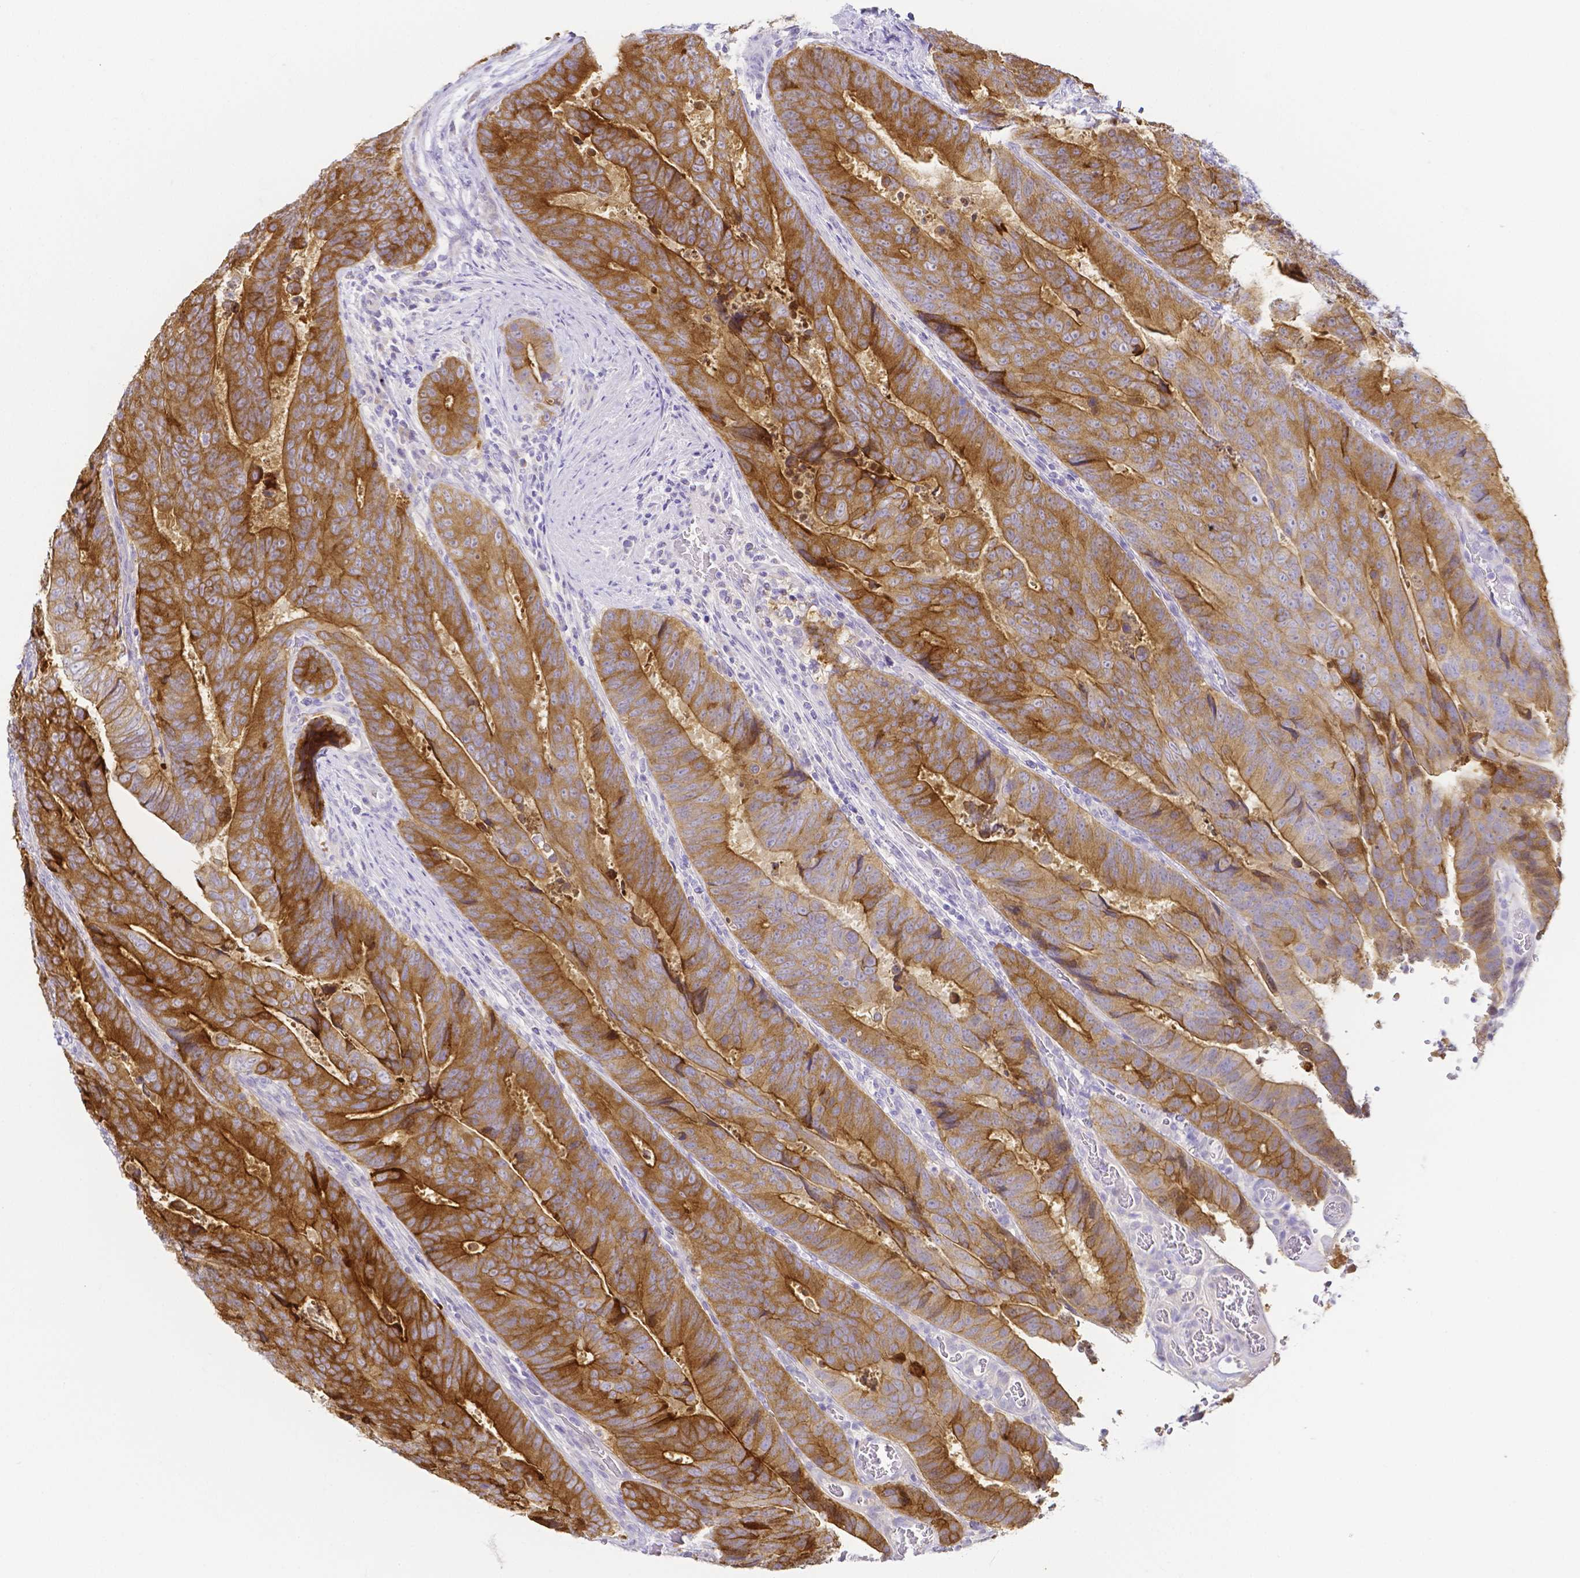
{"staining": {"intensity": "moderate", "quantity": ">75%", "location": "cytoplasmic/membranous"}, "tissue": "colorectal cancer", "cell_type": "Tumor cells", "image_type": "cancer", "snomed": [{"axis": "morphology", "description": "Adenocarcinoma, NOS"}, {"axis": "topography", "description": "Colon"}], "caption": "Immunohistochemical staining of adenocarcinoma (colorectal) displays medium levels of moderate cytoplasmic/membranous expression in about >75% of tumor cells. The staining was performed using DAB (3,3'-diaminobenzidine), with brown indicating positive protein expression. Nuclei are stained blue with hematoxylin.", "gene": "PKP3", "patient": {"sex": "female", "age": 48}}